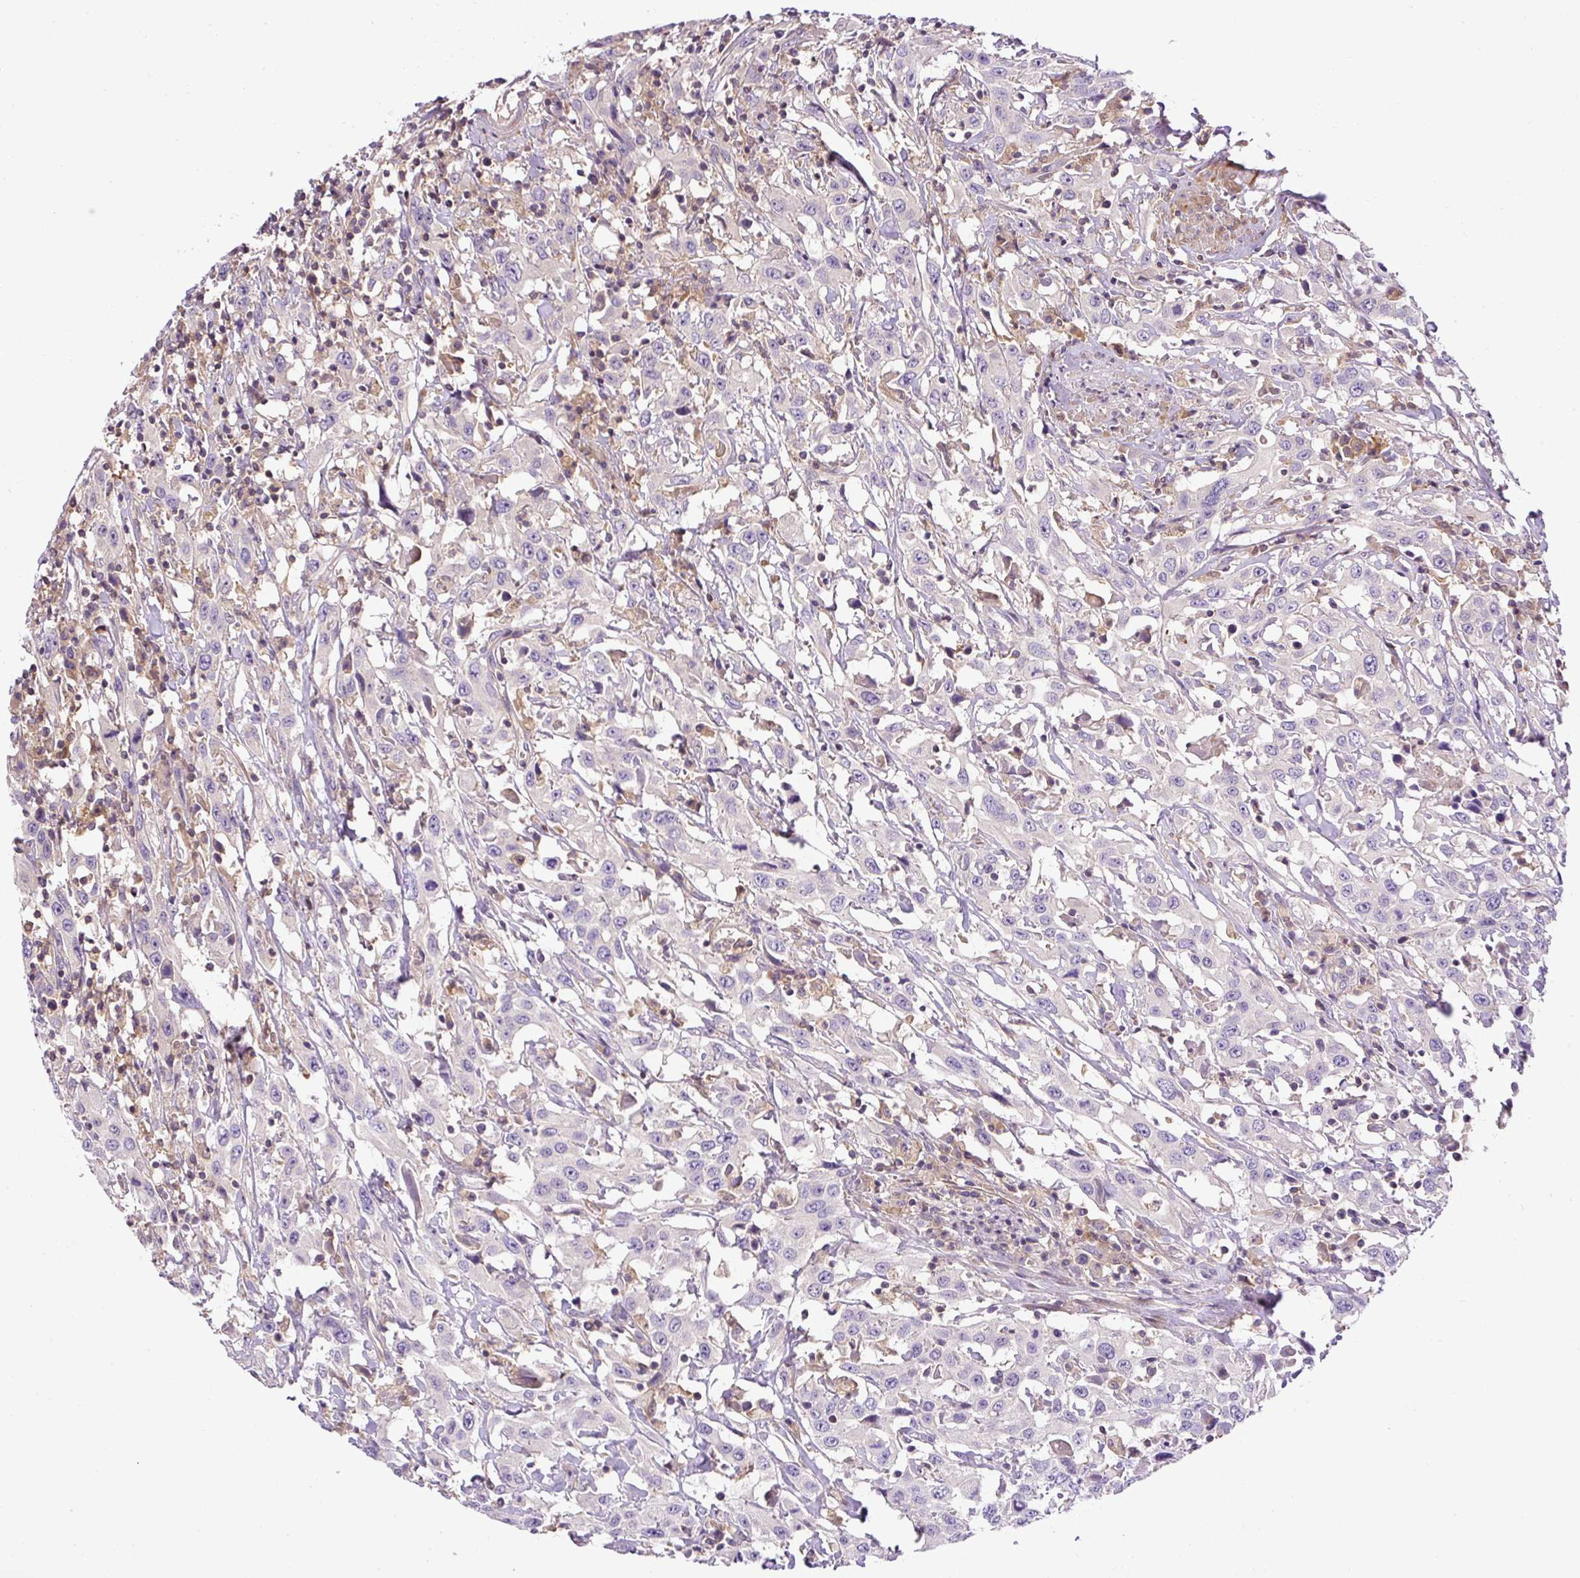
{"staining": {"intensity": "negative", "quantity": "none", "location": "none"}, "tissue": "urothelial cancer", "cell_type": "Tumor cells", "image_type": "cancer", "snomed": [{"axis": "morphology", "description": "Urothelial carcinoma, High grade"}, {"axis": "topography", "description": "Urinary bladder"}], "caption": "Immunohistochemical staining of human high-grade urothelial carcinoma exhibits no significant staining in tumor cells. (Stains: DAB (3,3'-diaminobenzidine) immunohistochemistry with hematoxylin counter stain, Microscopy: brightfield microscopy at high magnification).", "gene": "CCDC28A", "patient": {"sex": "male", "age": 61}}